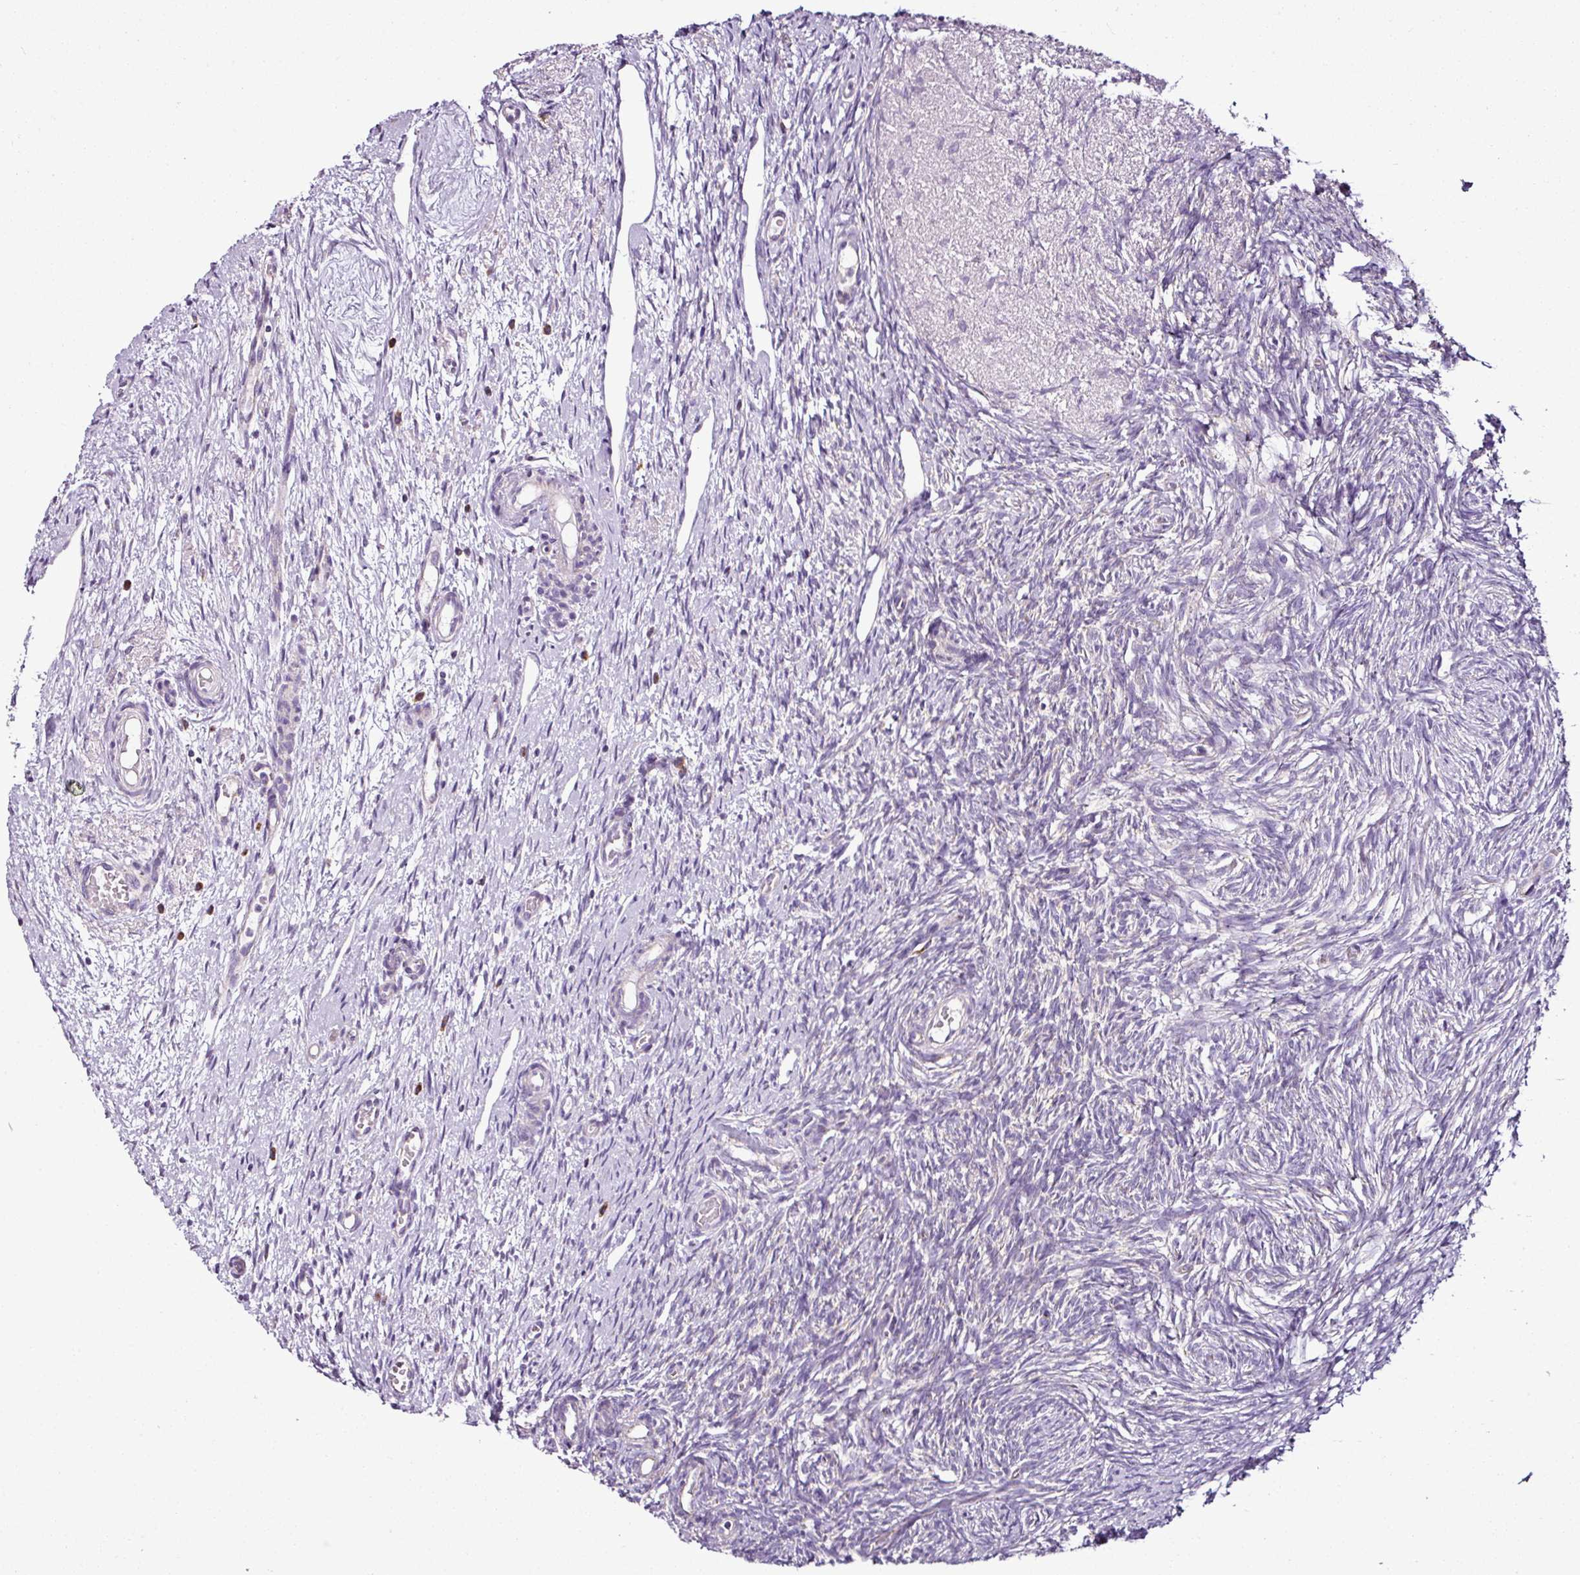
{"staining": {"intensity": "negative", "quantity": "none", "location": "none"}, "tissue": "ovary", "cell_type": "Follicle cells", "image_type": "normal", "snomed": [{"axis": "morphology", "description": "Normal tissue, NOS"}, {"axis": "topography", "description": "Ovary"}], "caption": "An image of ovary stained for a protein displays no brown staining in follicle cells.", "gene": "DPAGT1", "patient": {"sex": "female", "age": 51}}